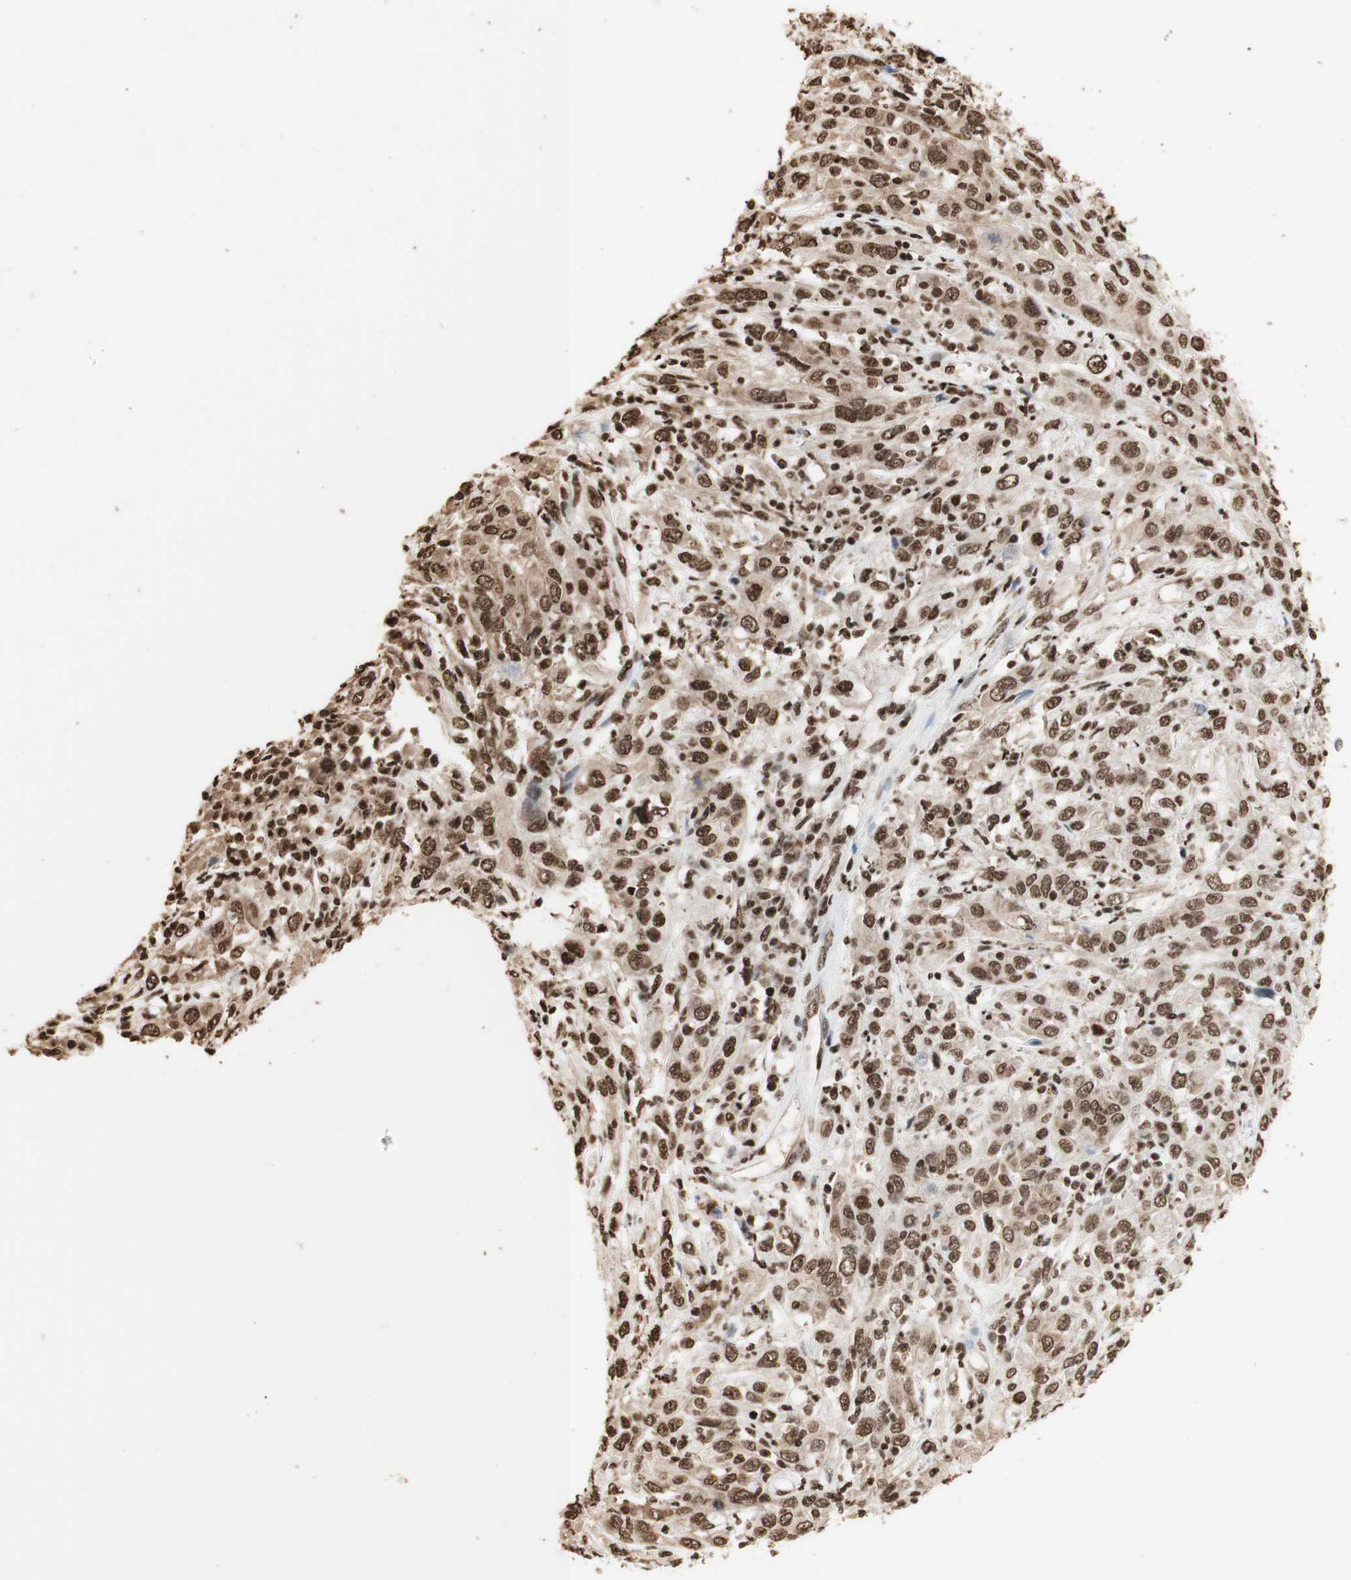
{"staining": {"intensity": "strong", "quantity": ">75%", "location": "cytoplasmic/membranous,nuclear"}, "tissue": "cervical cancer", "cell_type": "Tumor cells", "image_type": "cancer", "snomed": [{"axis": "morphology", "description": "Squamous cell carcinoma, NOS"}, {"axis": "topography", "description": "Cervix"}], "caption": "IHC micrograph of human cervical cancer (squamous cell carcinoma) stained for a protein (brown), which exhibits high levels of strong cytoplasmic/membranous and nuclear staining in about >75% of tumor cells.", "gene": "HNRNPA2B1", "patient": {"sex": "female", "age": 46}}